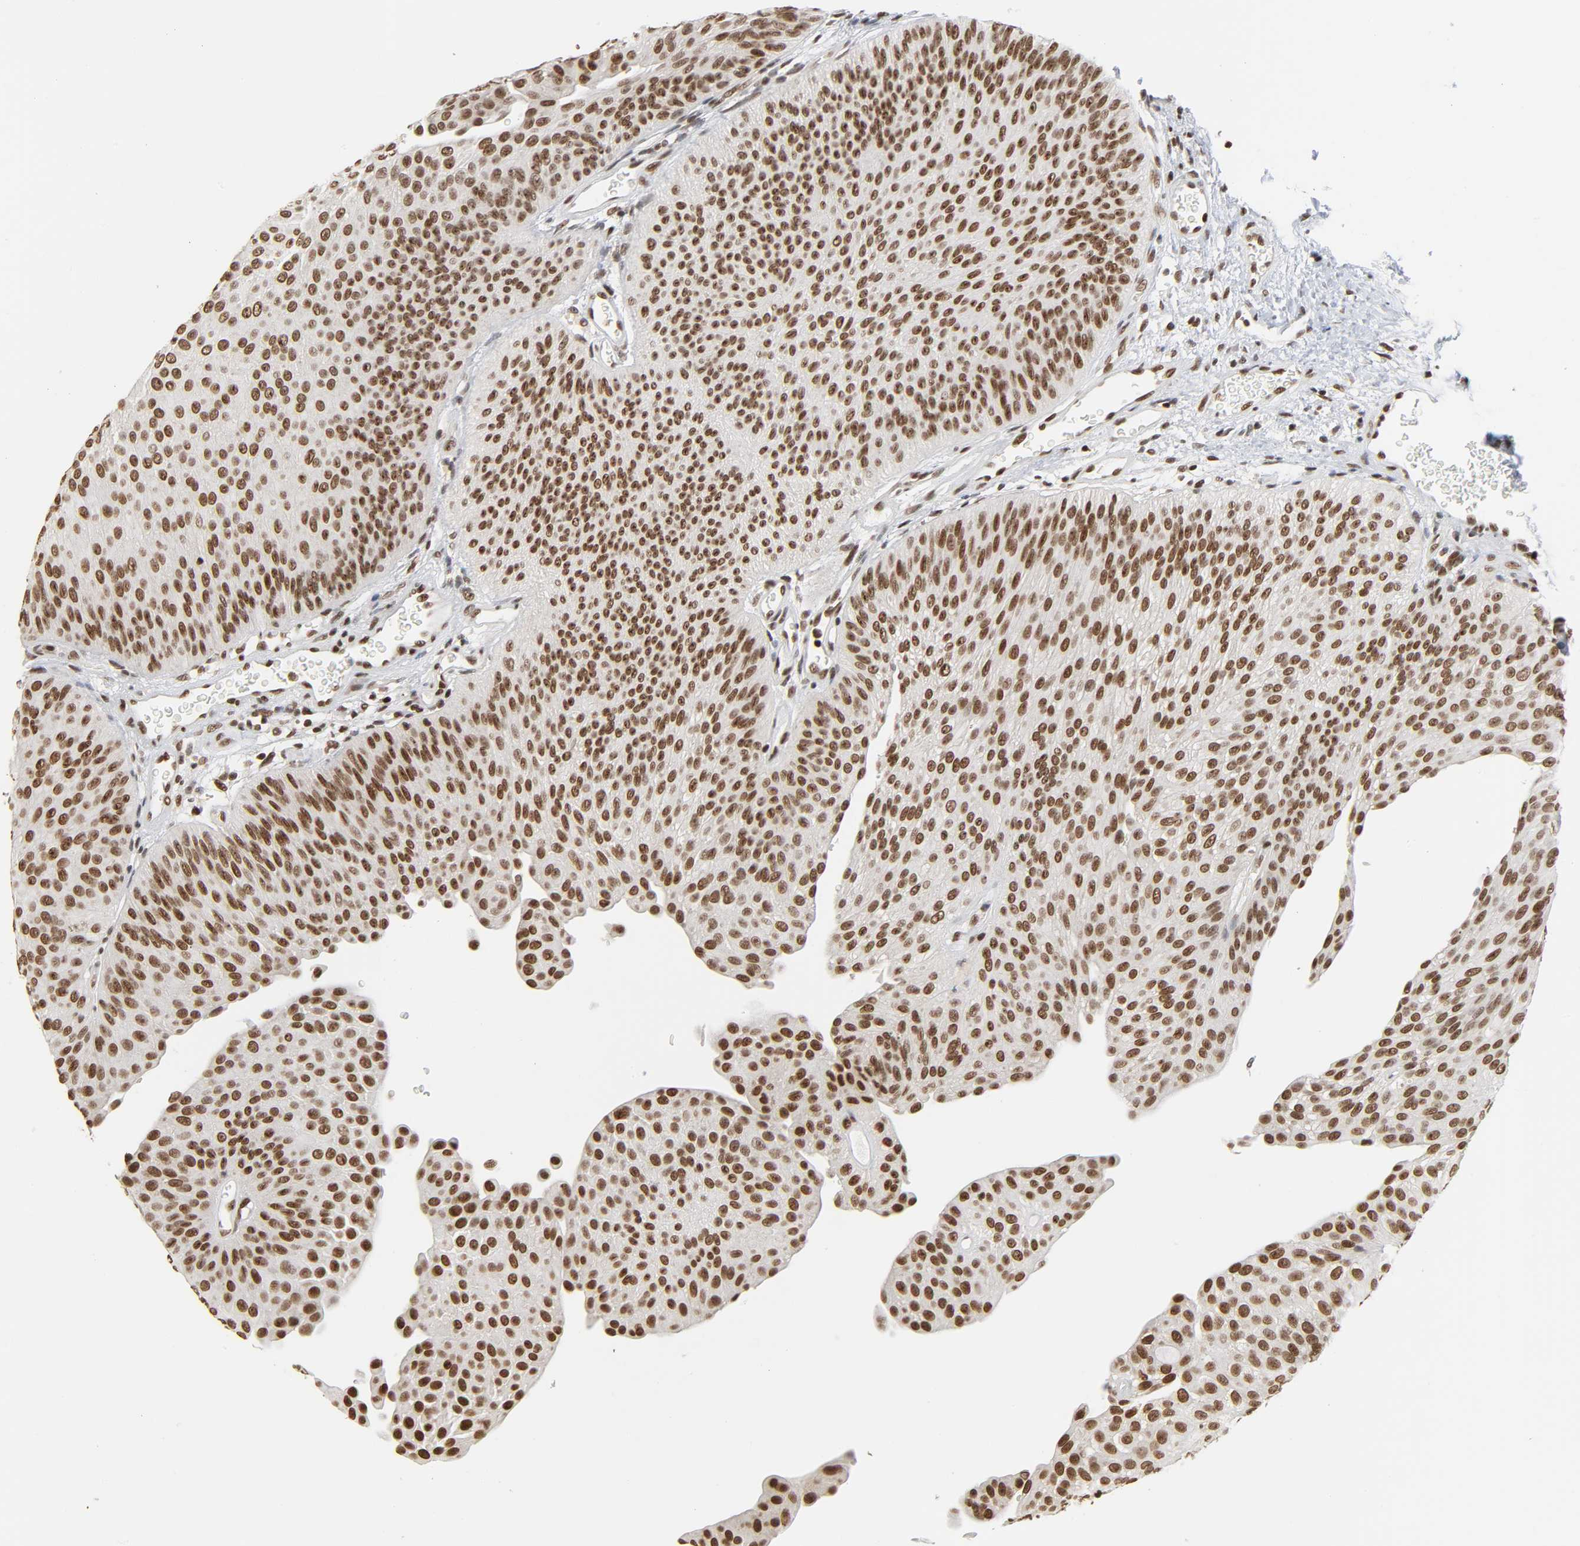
{"staining": {"intensity": "strong", "quantity": ">75%", "location": "nuclear"}, "tissue": "urothelial cancer", "cell_type": "Tumor cells", "image_type": "cancer", "snomed": [{"axis": "morphology", "description": "Urothelial carcinoma, Low grade"}, {"axis": "topography", "description": "Urinary bladder"}], "caption": "High-power microscopy captured an immunohistochemistry (IHC) micrograph of low-grade urothelial carcinoma, revealing strong nuclear positivity in approximately >75% of tumor cells.", "gene": "SUMO1", "patient": {"sex": "female", "age": 60}}